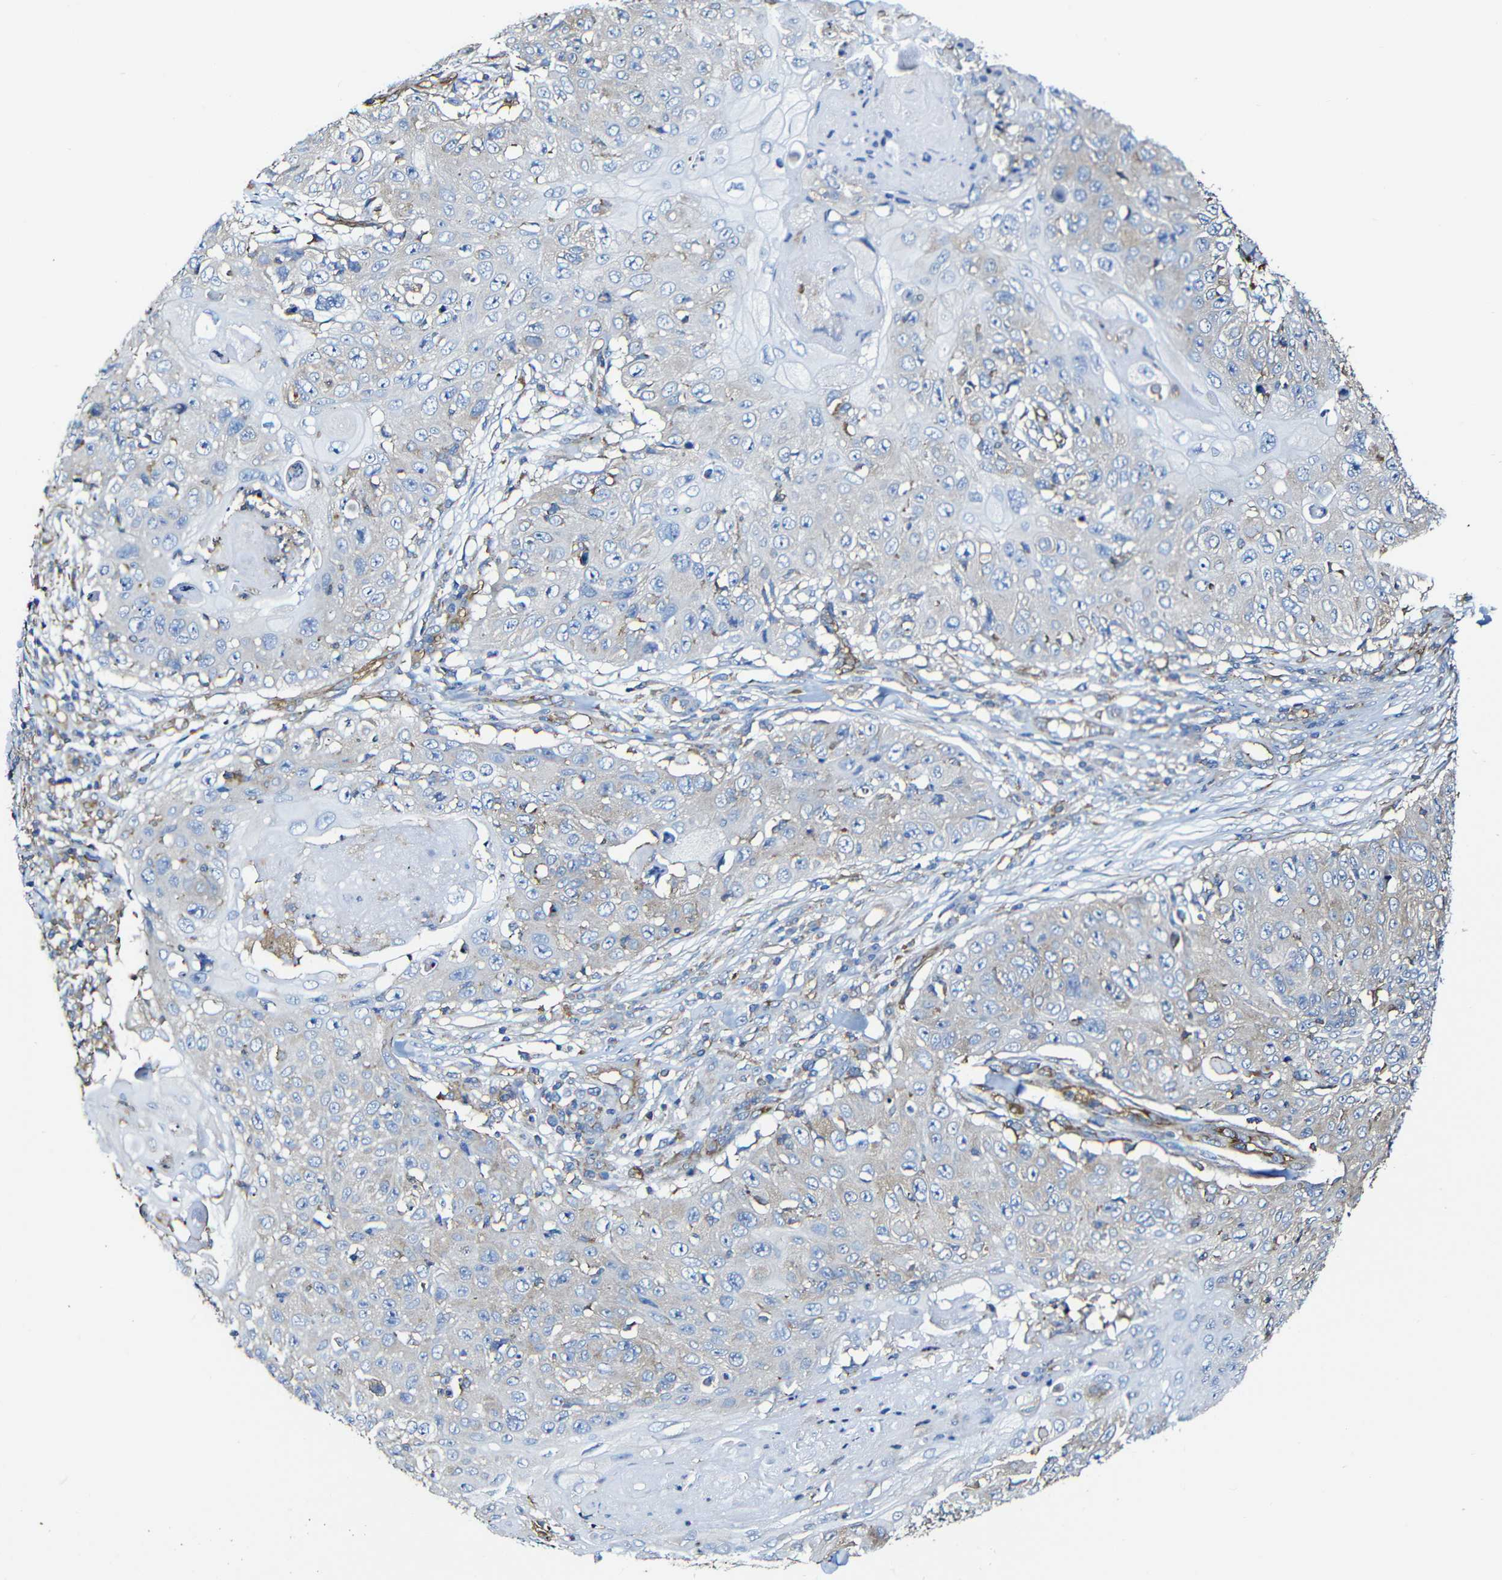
{"staining": {"intensity": "negative", "quantity": "none", "location": "none"}, "tissue": "skin cancer", "cell_type": "Tumor cells", "image_type": "cancer", "snomed": [{"axis": "morphology", "description": "Squamous cell carcinoma, NOS"}, {"axis": "topography", "description": "Skin"}], "caption": "Photomicrograph shows no significant protein expression in tumor cells of skin squamous cell carcinoma. (DAB (3,3'-diaminobenzidine) immunohistochemistry (IHC), high magnification).", "gene": "MSN", "patient": {"sex": "male", "age": 86}}